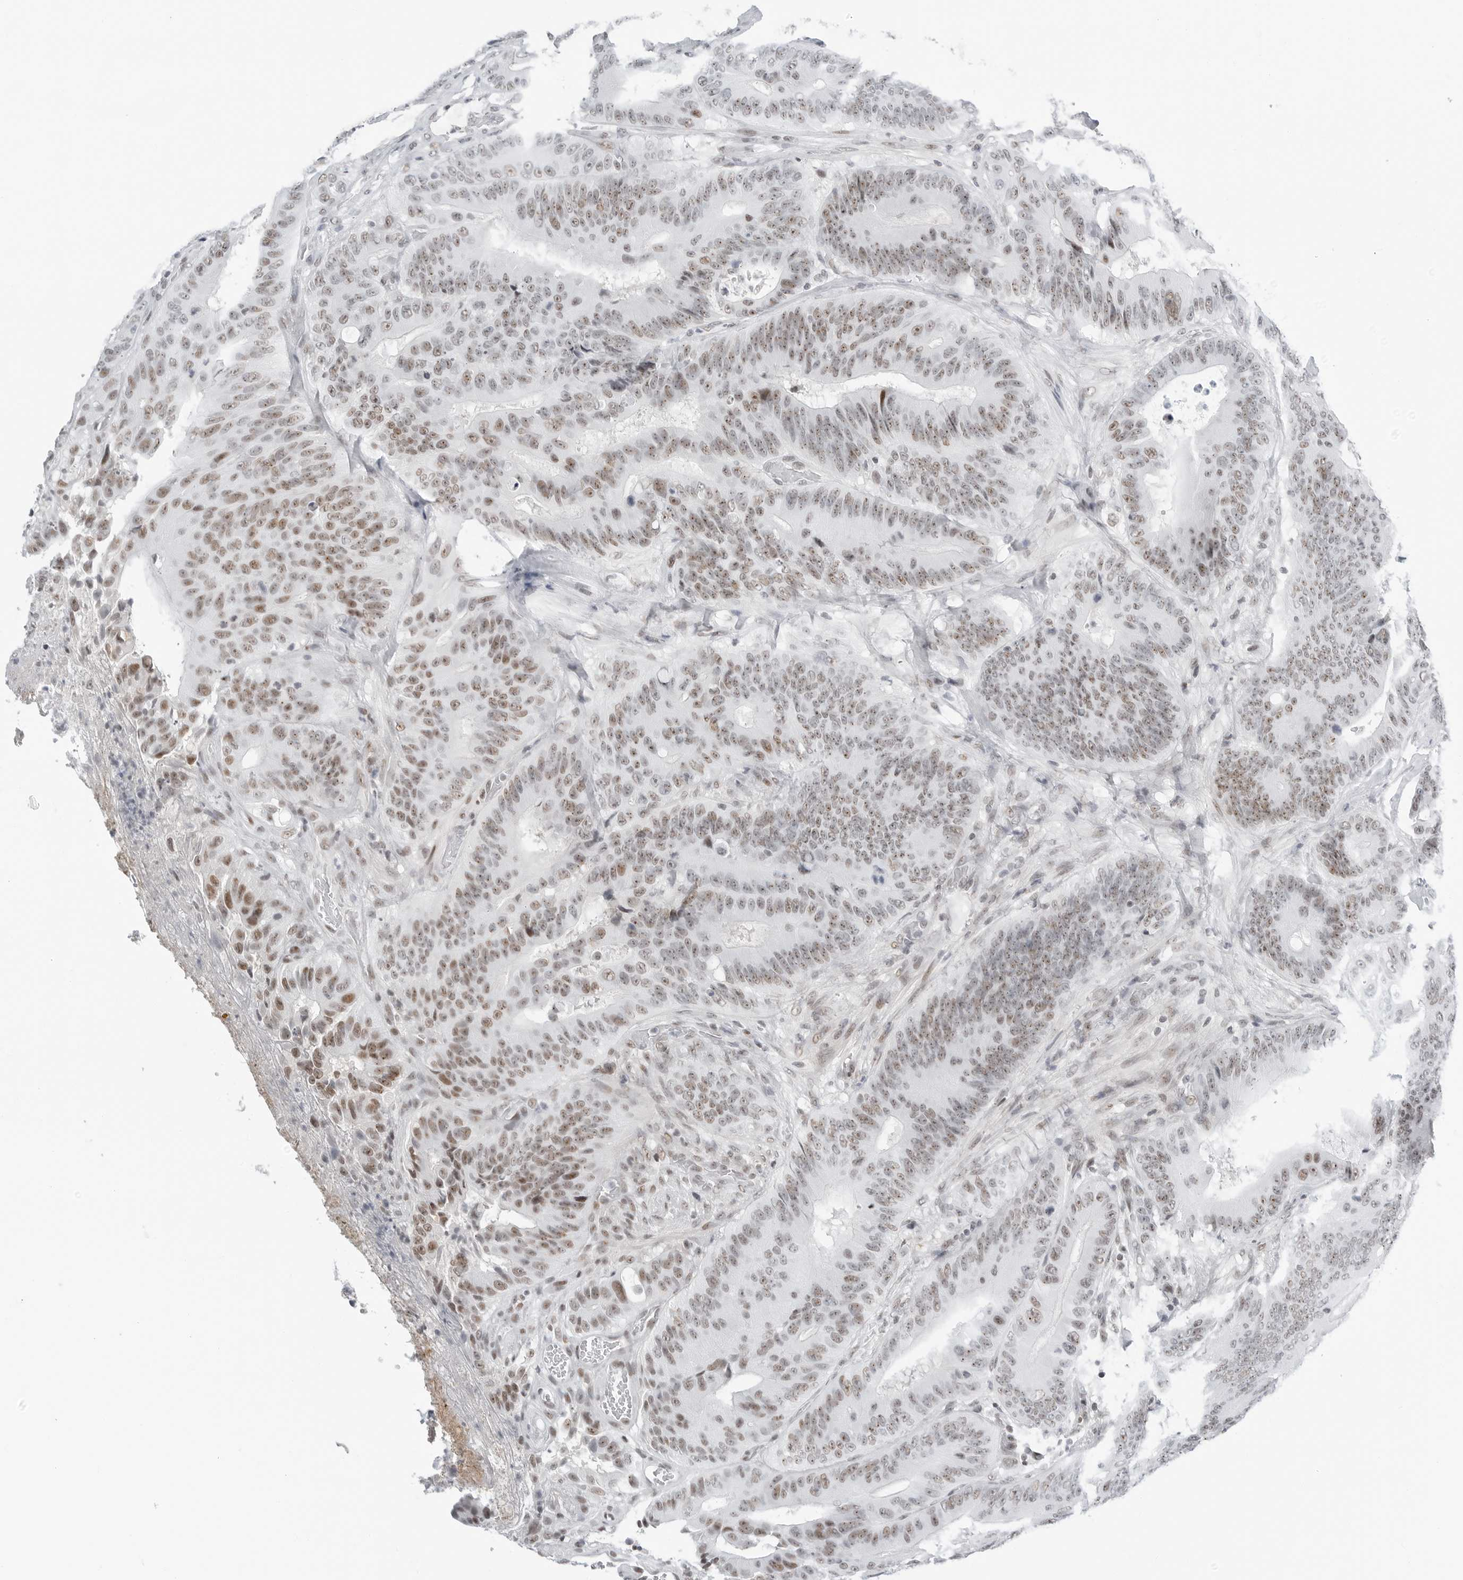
{"staining": {"intensity": "moderate", "quantity": "25%-75%", "location": "nuclear"}, "tissue": "colorectal cancer", "cell_type": "Tumor cells", "image_type": "cancer", "snomed": [{"axis": "morphology", "description": "Adenocarcinoma, NOS"}, {"axis": "topography", "description": "Colon"}], "caption": "An image of adenocarcinoma (colorectal) stained for a protein shows moderate nuclear brown staining in tumor cells.", "gene": "WRAP53", "patient": {"sex": "male", "age": 83}}